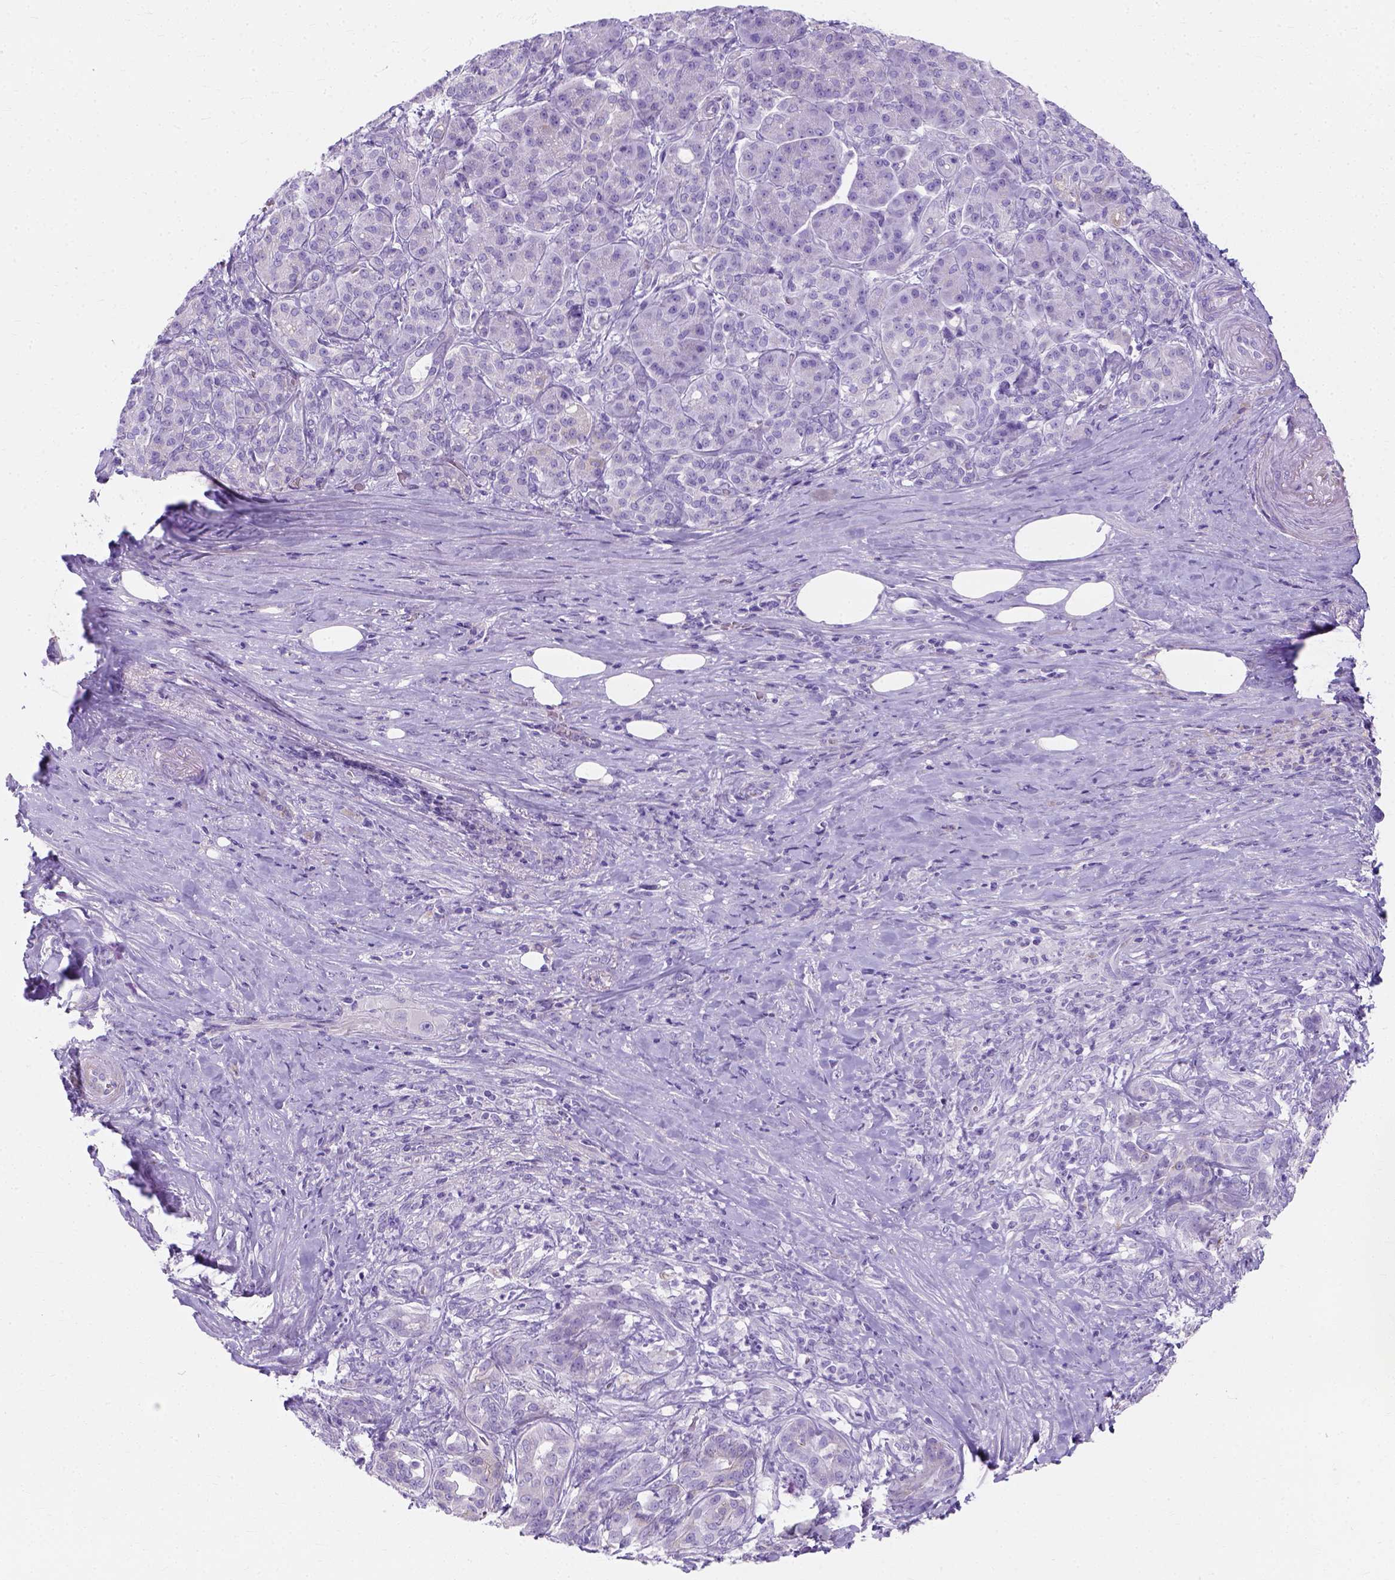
{"staining": {"intensity": "negative", "quantity": "none", "location": "none"}, "tissue": "pancreatic cancer", "cell_type": "Tumor cells", "image_type": "cancer", "snomed": [{"axis": "morphology", "description": "Normal tissue, NOS"}, {"axis": "morphology", "description": "Inflammation, NOS"}, {"axis": "morphology", "description": "Adenocarcinoma, NOS"}, {"axis": "topography", "description": "Pancreas"}], "caption": "Photomicrograph shows no significant protein staining in tumor cells of pancreatic adenocarcinoma. (Immunohistochemistry (ihc), brightfield microscopy, high magnification).", "gene": "MYH15", "patient": {"sex": "male", "age": 57}}